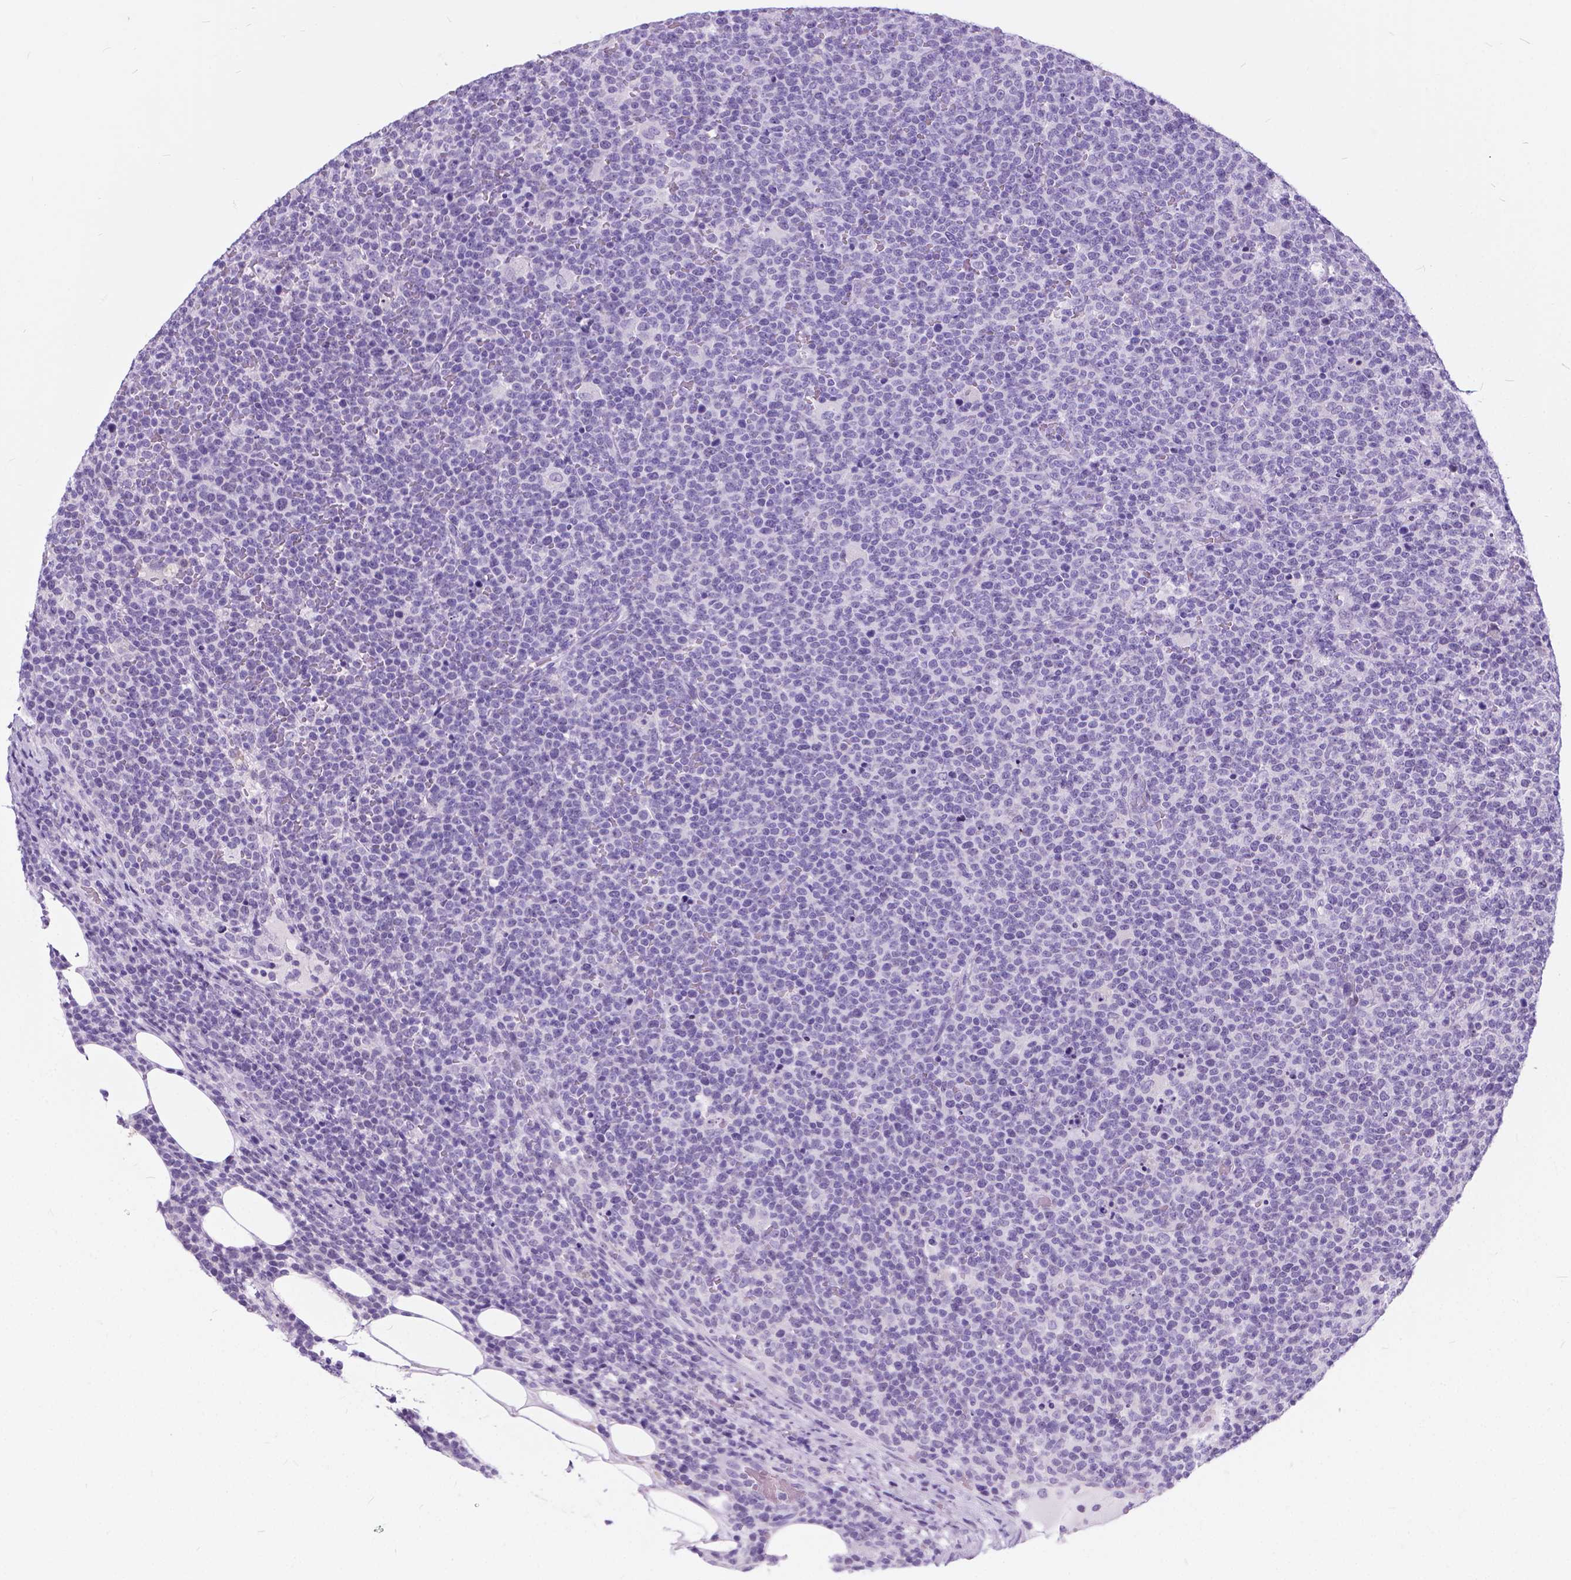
{"staining": {"intensity": "negative", "quantity": "none", "location": "none"}, "tissue": "lymphoma", "cell_type": "Tumor cells", "image_type": "cancer", "snomed": [{"axis": "morphology", "description": "Malignant lymphoma, non-Hodgkin's type, High grade"}, {"axis": "topography", "description": "Lymph node"}], "caption": "Micrograph shows no significant protein expression in tumor cells of lymphoma.", "gene": "BSND", "patient": {"sex": "male", "age": 61}}